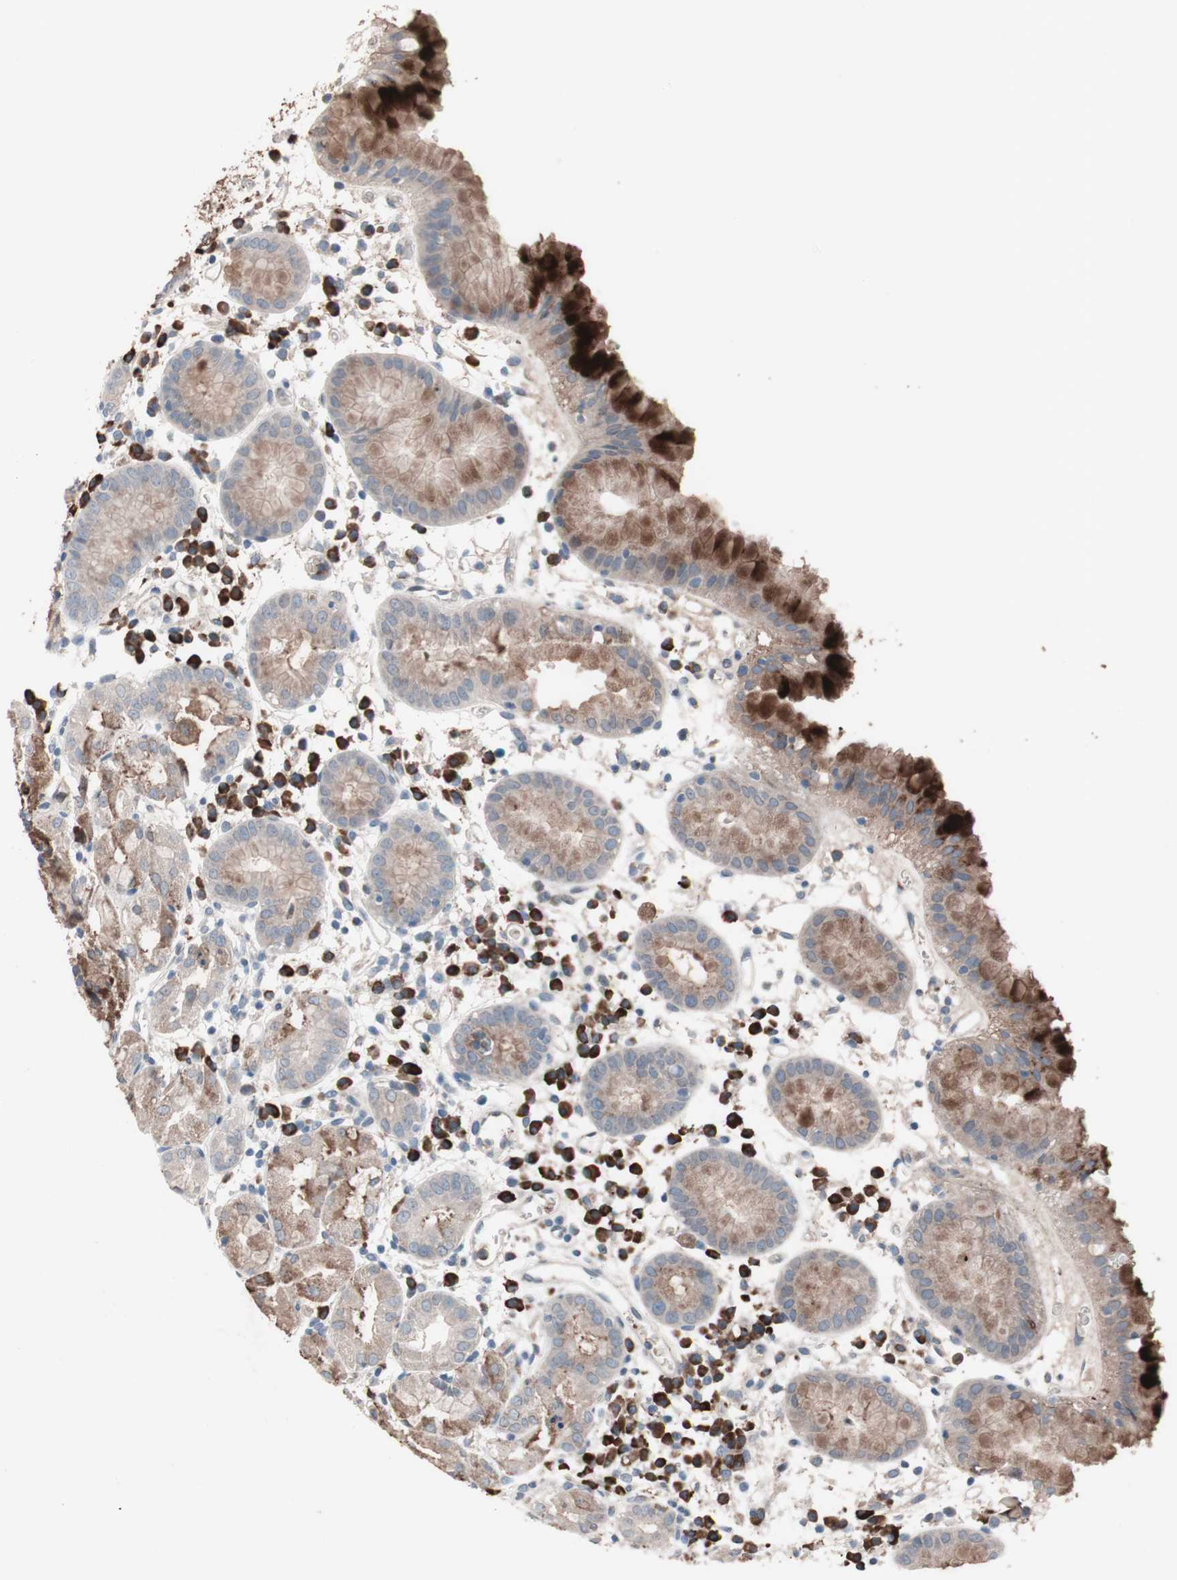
{"staining": {"intensity": "strong", "quantity": "25%-75%", "location": "cytoplasmic/membranous"}, "tissue": "stomach", "cell_type": "Glandular cells", "image_type": "normal", "snomed": [{"axis": "morphology", "description": "Normal tissue, NOS"}, {"axis": "topography", "description": "Stomach"}, {"axis": "topography", "description": "Stomach, lower"}], "caption": "Protein staining by IHC demonstrates strong cytoplasmic/membranous expression in about 25%-75% of glandular cells in benign stomach.", "gene": "GRB7", "patient": {"sex": "female", "age": 75}}